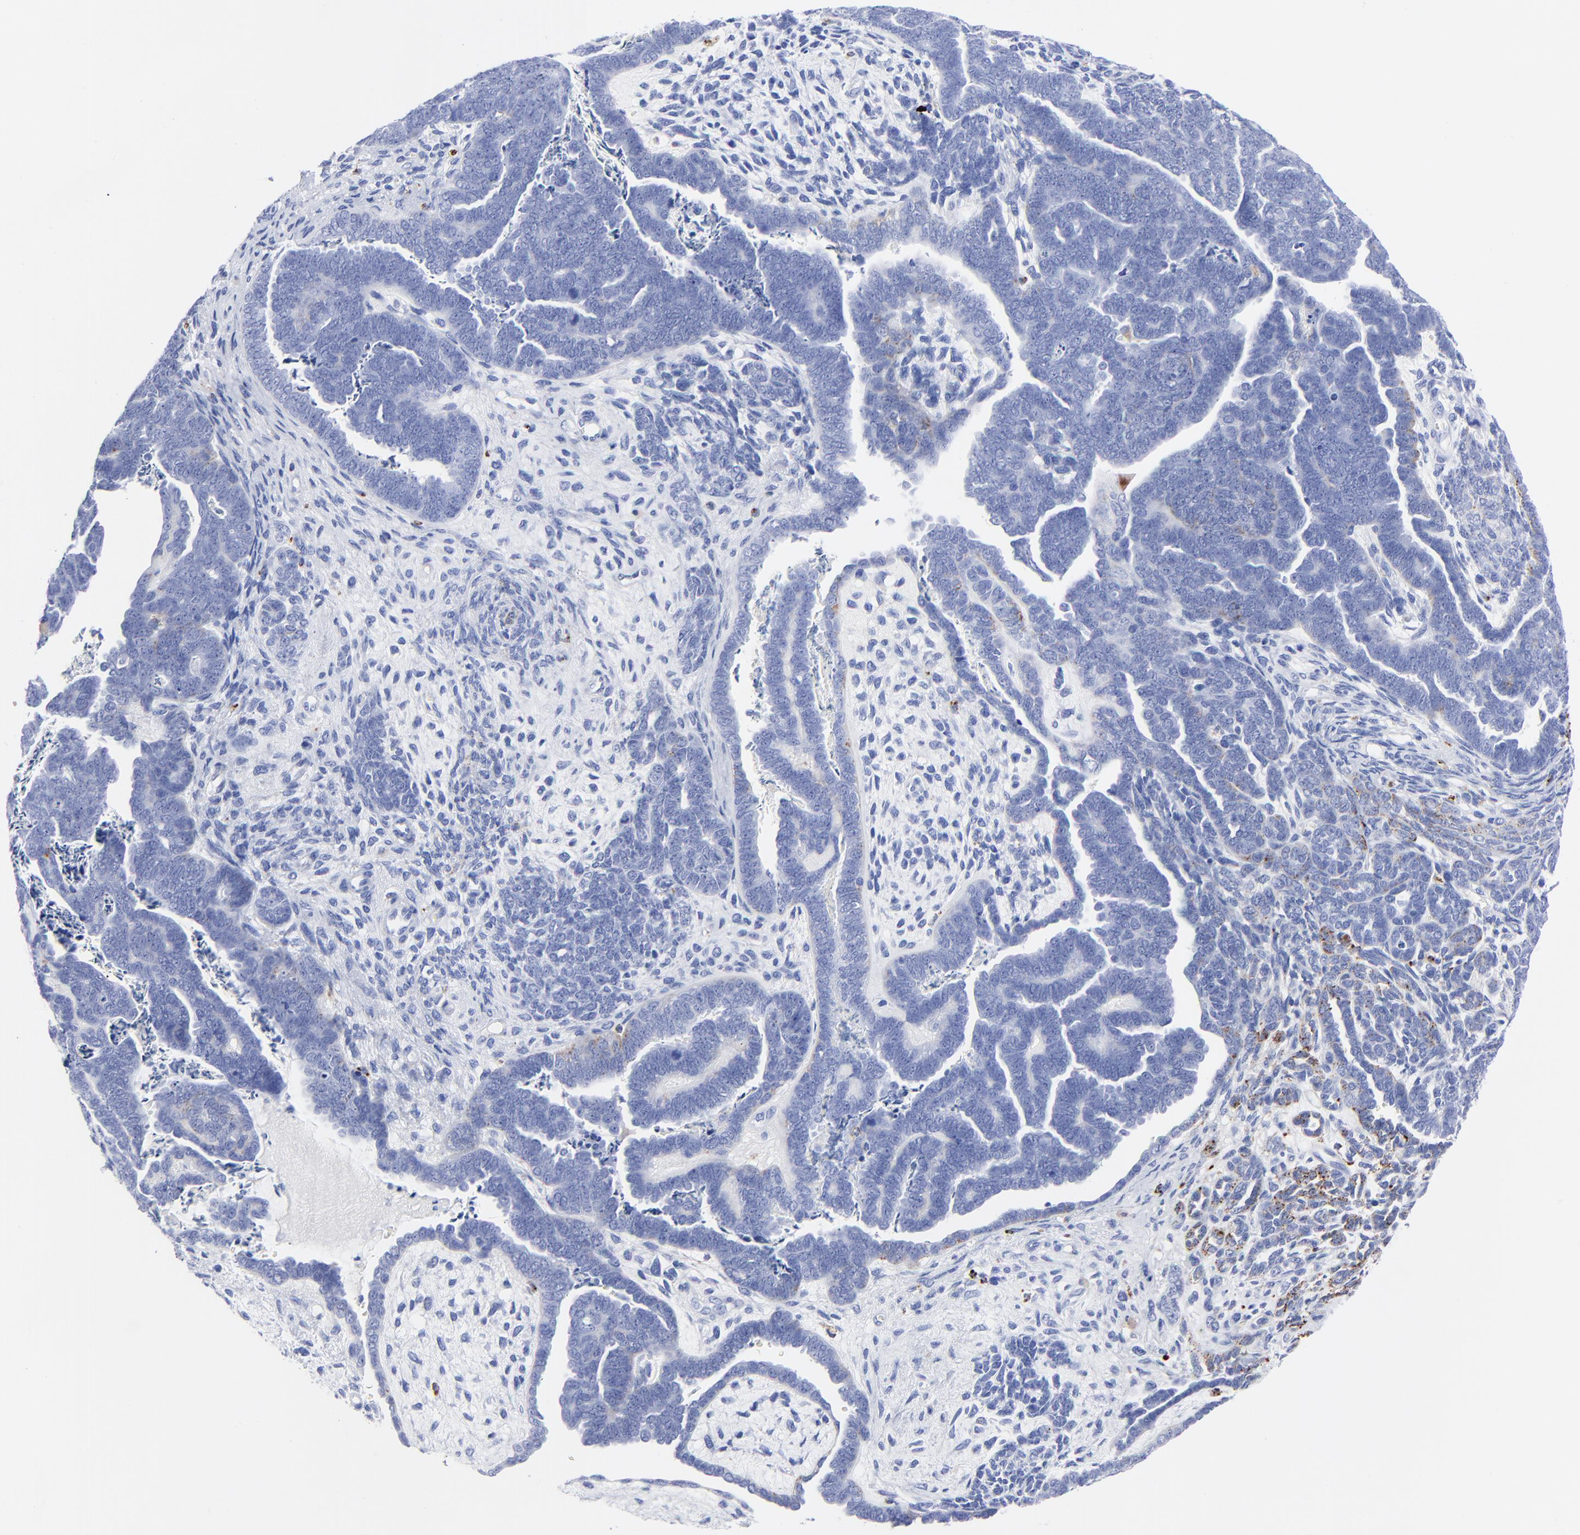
{"staining": {"intensity": "negative", "quantity": "none", "location": "none"}, "tissue": "endometrial cancer", "cell_type": "Tumor cells", "image_type": "cancer", "snomed": [{"axis": "morphology", "description": "Neoplasm, malignant, NOS"}, {"axis": "topography", "description": "Endometrium"}], "caption": "High magnification brightfield microscopy of malignant neoplasm (endometrial) stained with DAB (brown) and counterstained with hematoxylin (blue): tumor cells show no significant staining.", "gene": "CPVL", "patient": {"sex": "female", "age": 74}}